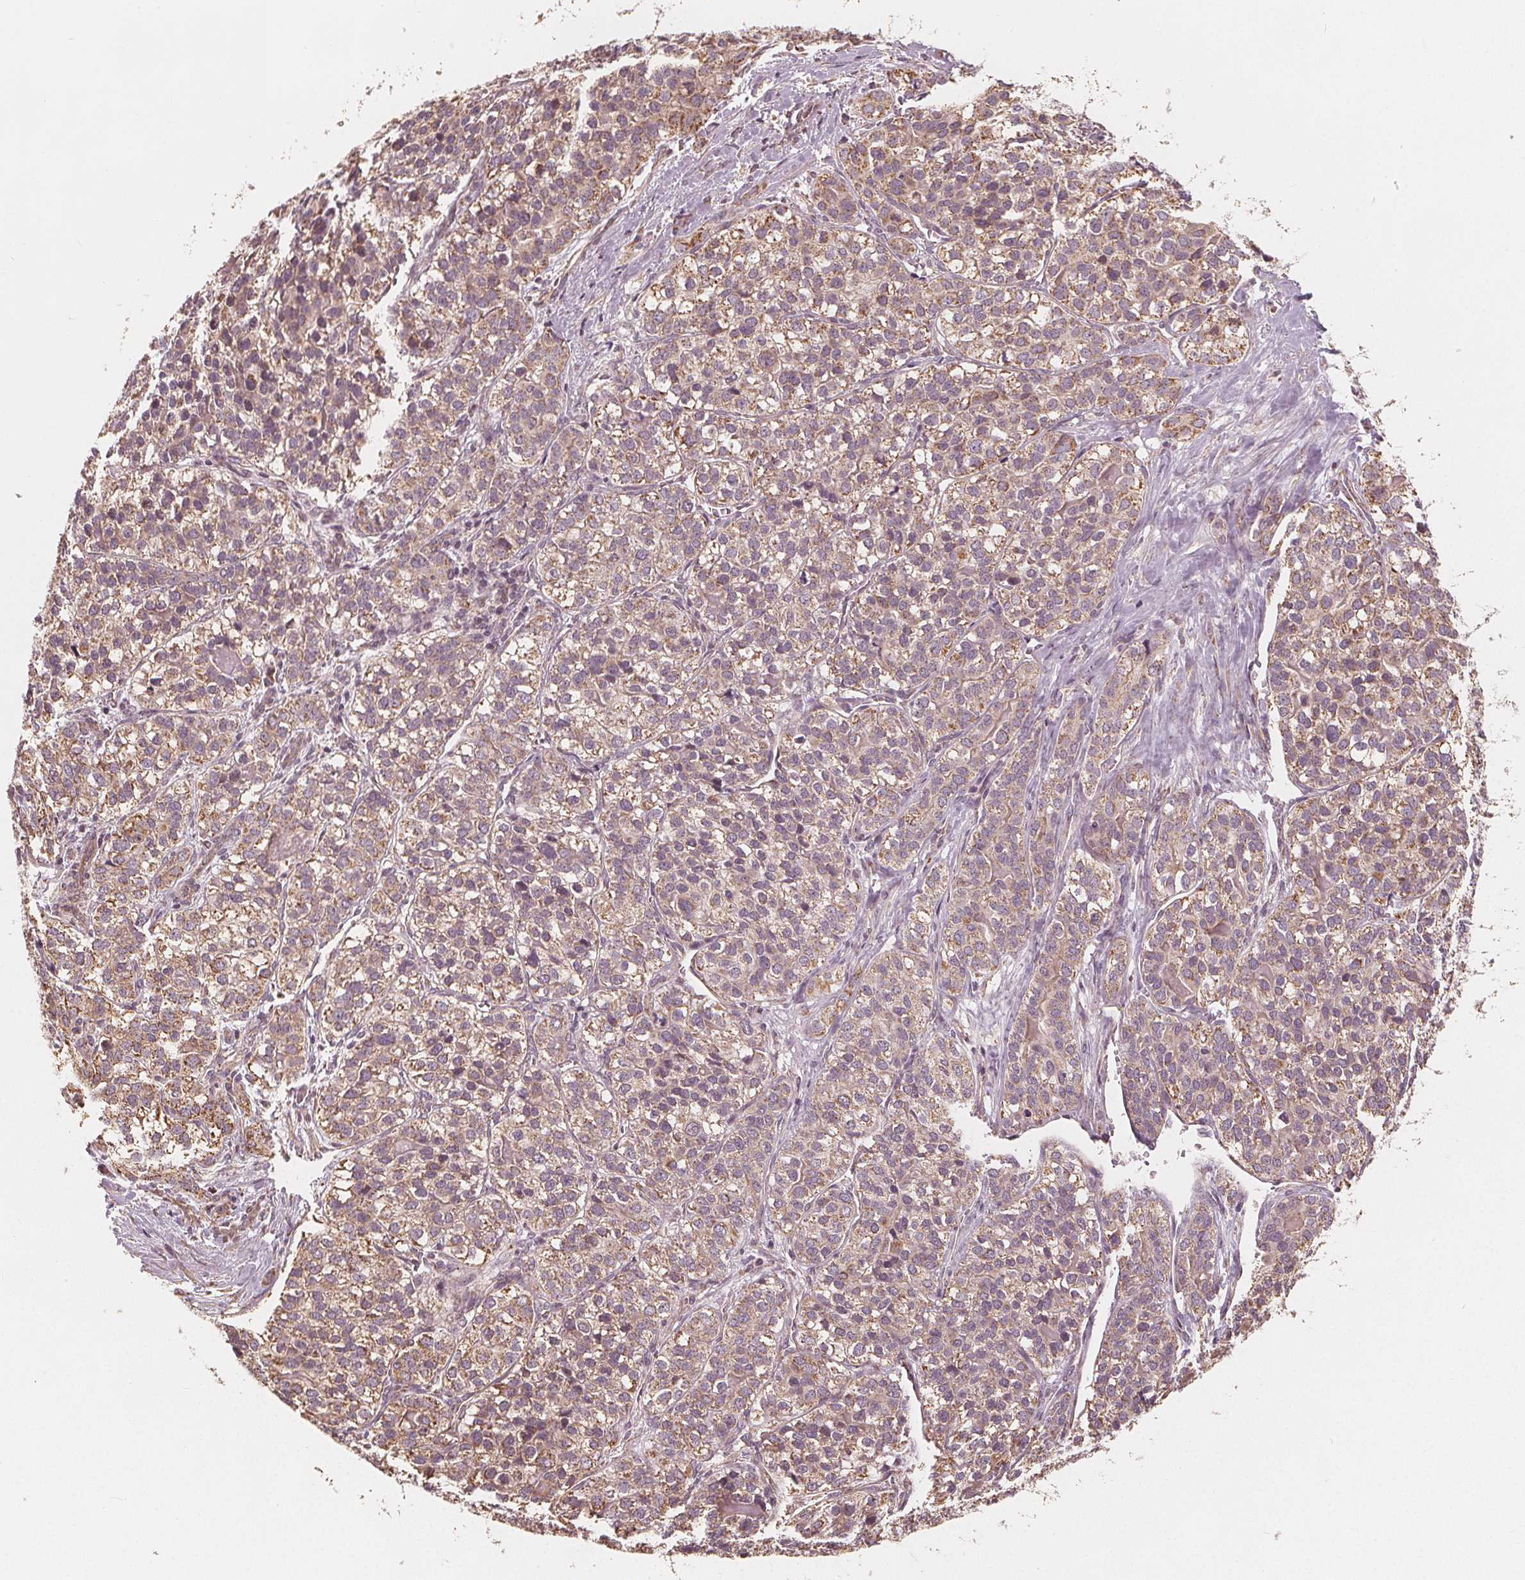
{"staining": {"intensity": "moderate", "quantity": ">75%", "location": "cytoplasmic/membranous"}, "tissue": "liver cancer", "cell_type": "Tumor cells", "image_type": "cancer", "snomed": [{"axis": "morphology", "description": "Cholangiocarcinoma"}, {"axis": "topography", "description": "Liver"}], "caption": "DAB (3,3'-diaminobenzidine) immunohistochemical staining of human liver cancer (cholangiocarcinoma) reveals moderate cytoplasmic/membranous protein staining in approximately >75% of tumor cells. (DAB IHC, brown staining for protein, blue staining for nuclei).", "gene": "PEX26", "patient": {"sex": "male", "age": 56}}